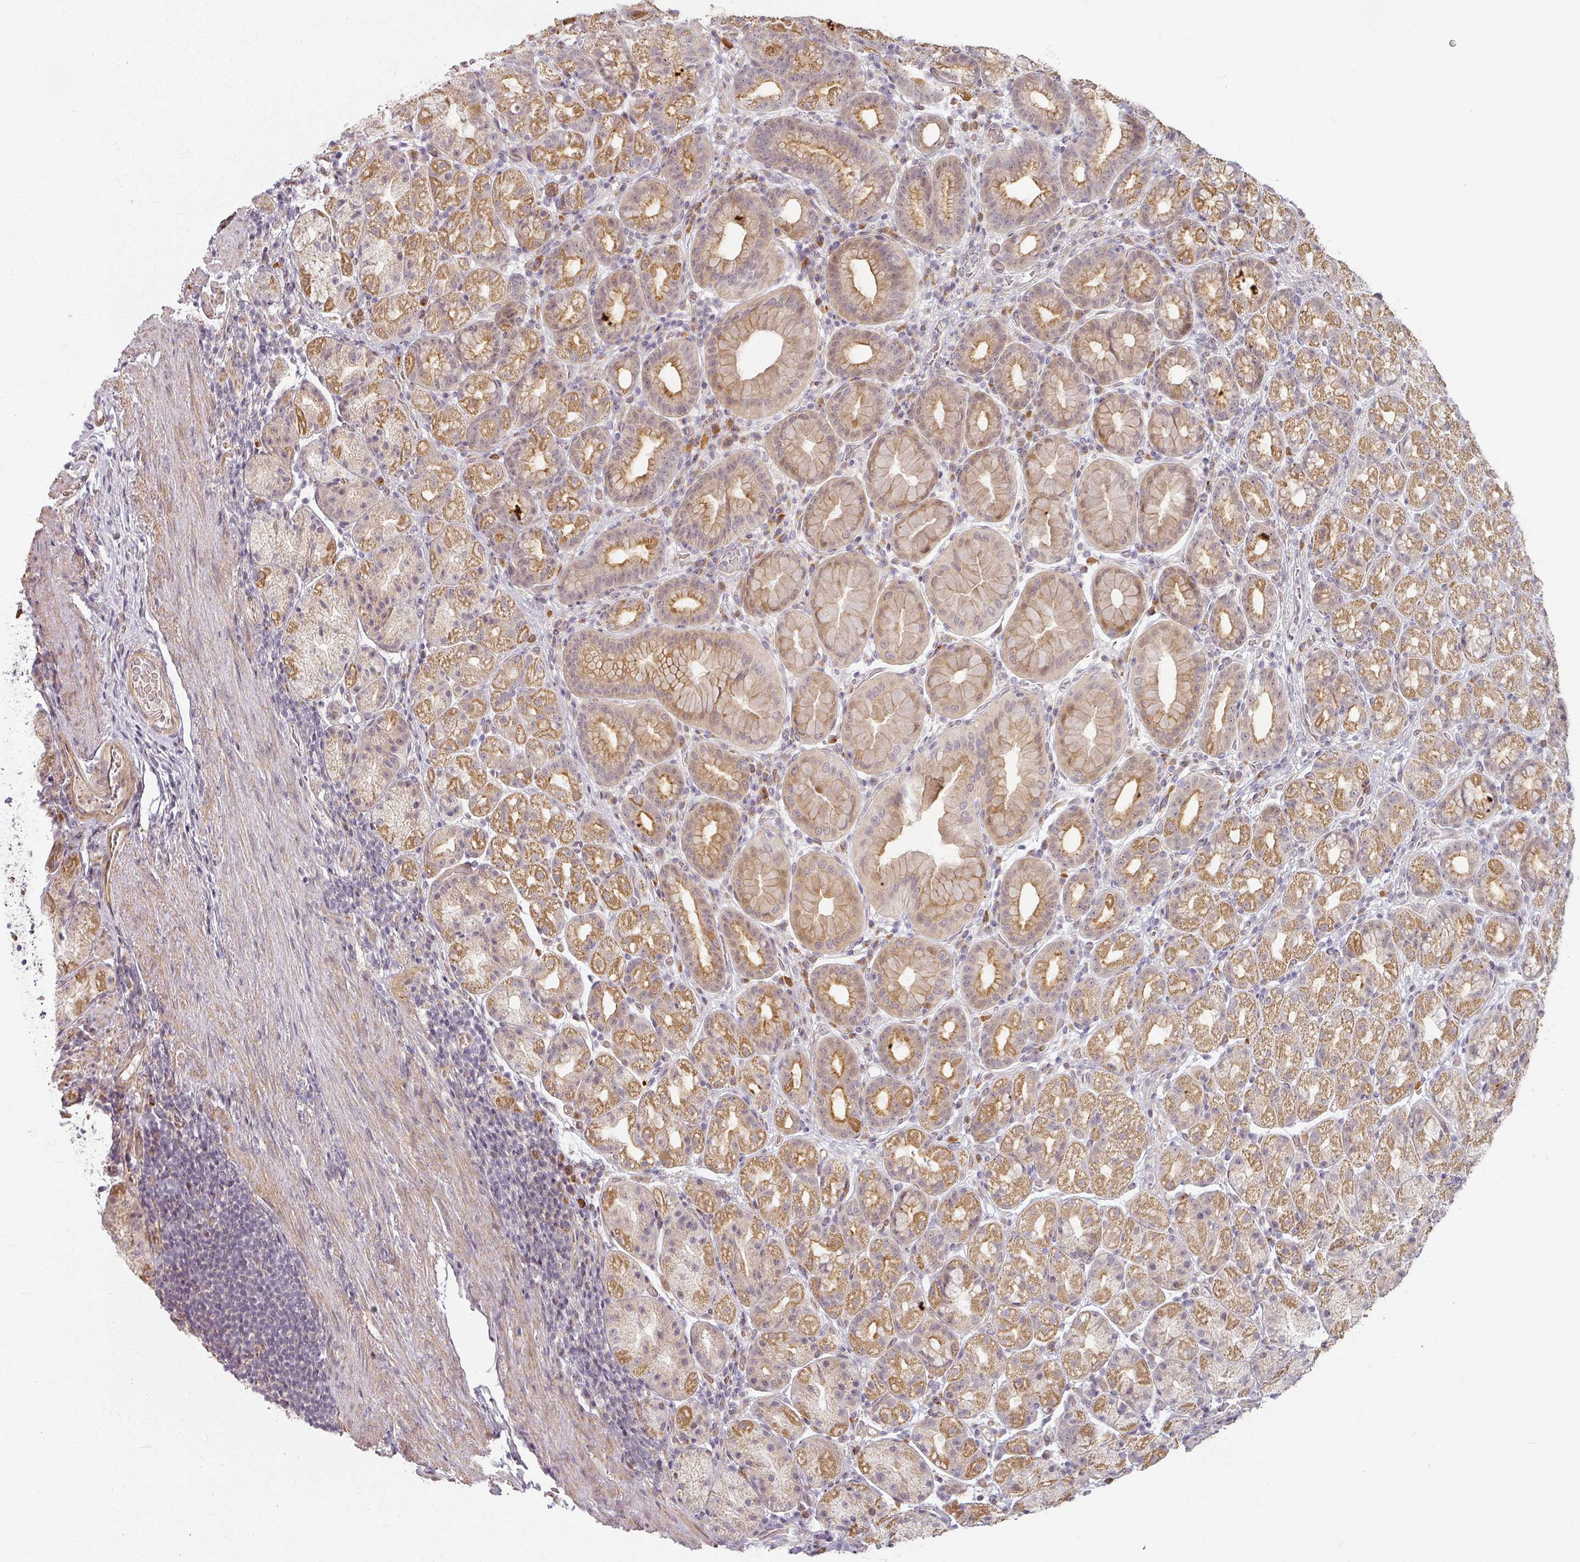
{"staining": {"intensity": "moderate", "quantity": ">75%", "location": "cytoplasmic/membranous"}, "tissue": "stomach", "cell_type": "Glandular cells", "image_type": "normal", "snomed": [{"axis": "morphology", "description": "Normal tissue, NOS"}, {"axis": "topography", "description": "Stomach, upper"}, {"axis": "topography", "description": "Stomach"}], "caption": "Immunohistochemical staining of unremarkable stomach shows >75% levels of moderate cytoplasmic/membranous protein expression in about >75% of glandular cells. (IHC, brightfield microscopy, high magnification).", "gene": "MED19", "patient": {"sex": "male", "age": 68}}